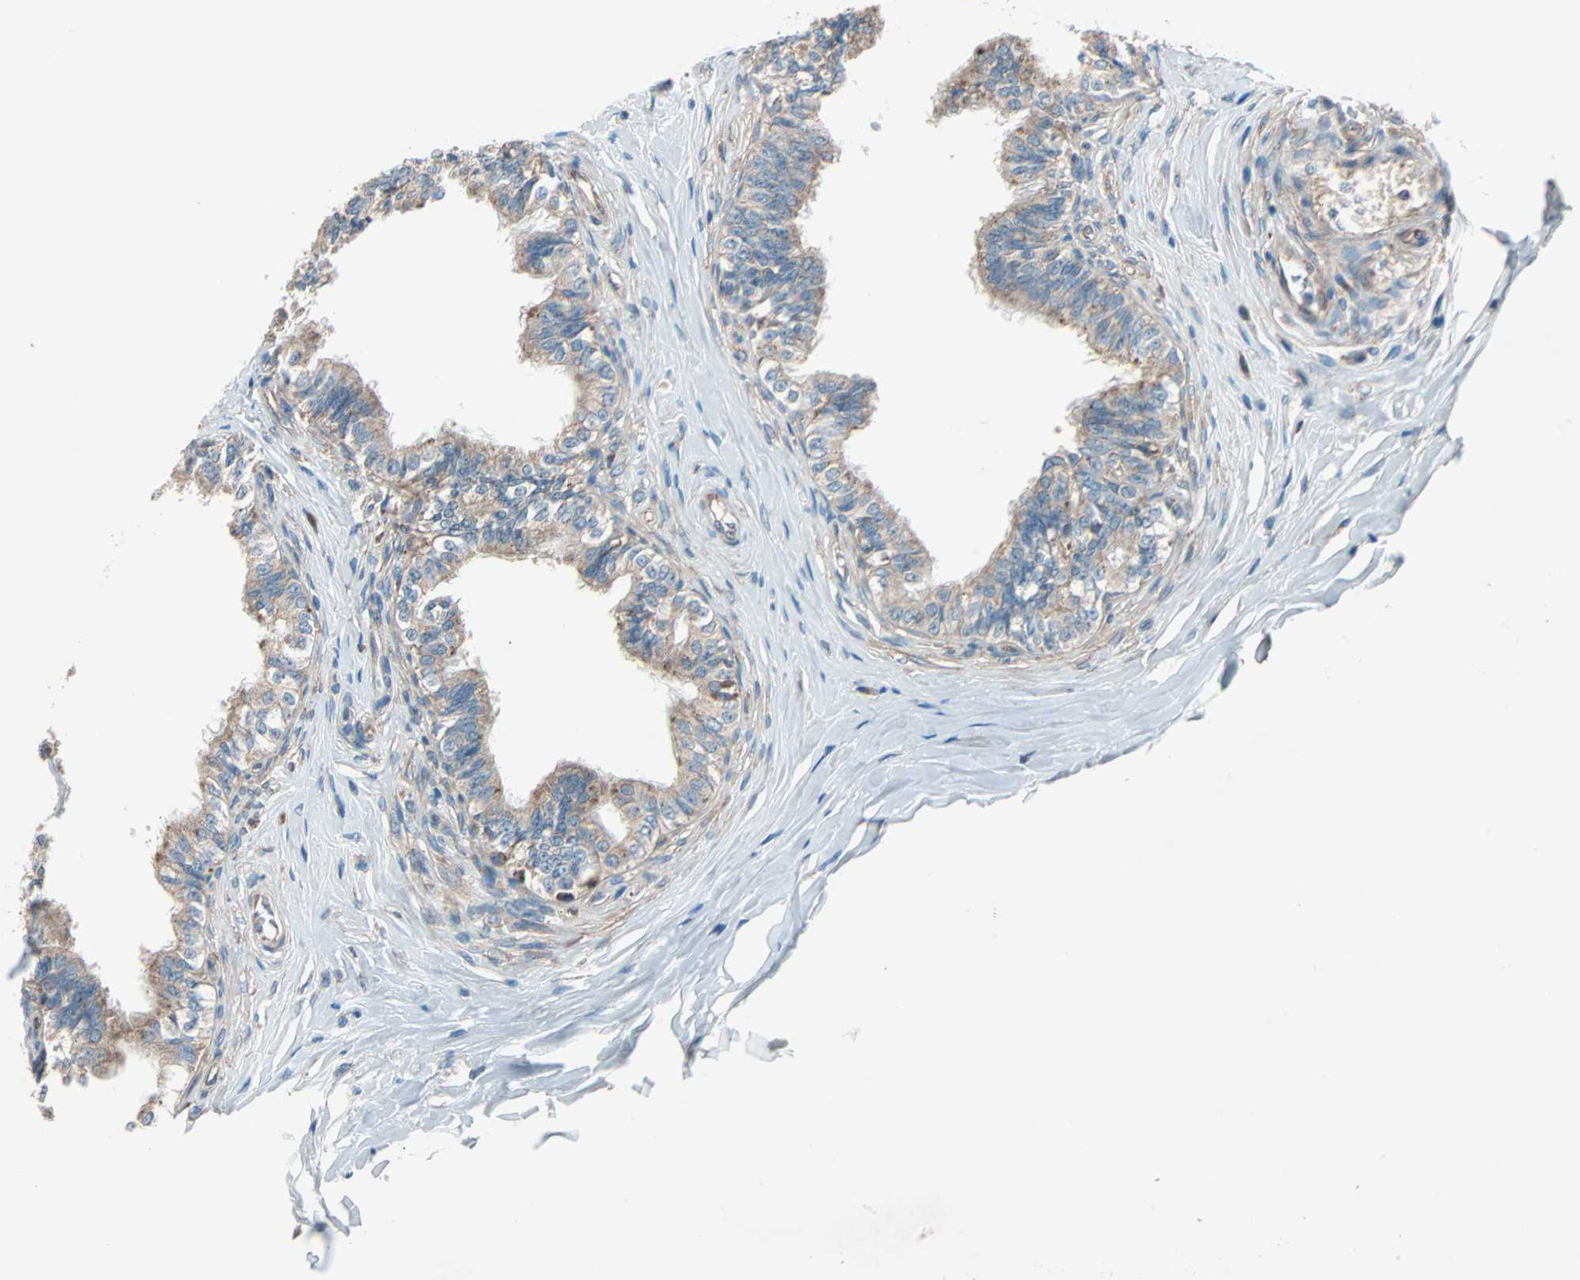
{"staining": {"intensity": "moderate", "quantity": ">75%", "location": "cytoplasmic/membranous"}, "tissue": "epididymis", "cell_type": "Glandular cells", "image_type": "normal", "snomed": [{"axis": "morphology", "description": "Normal tissue, NOS"}, {"axis": "topography", "description": "Soft tissue"}, {"axis": "topography", "description": "Epididymis"}], "caption": "DAB immunohistochemical staining of normal human epididymis exhibits moderate cytoplasmic/membranous protein staining in about >75% of glandular cells.", "gene": "PHYH", "patient": {"sex": "male", "age": 26}}